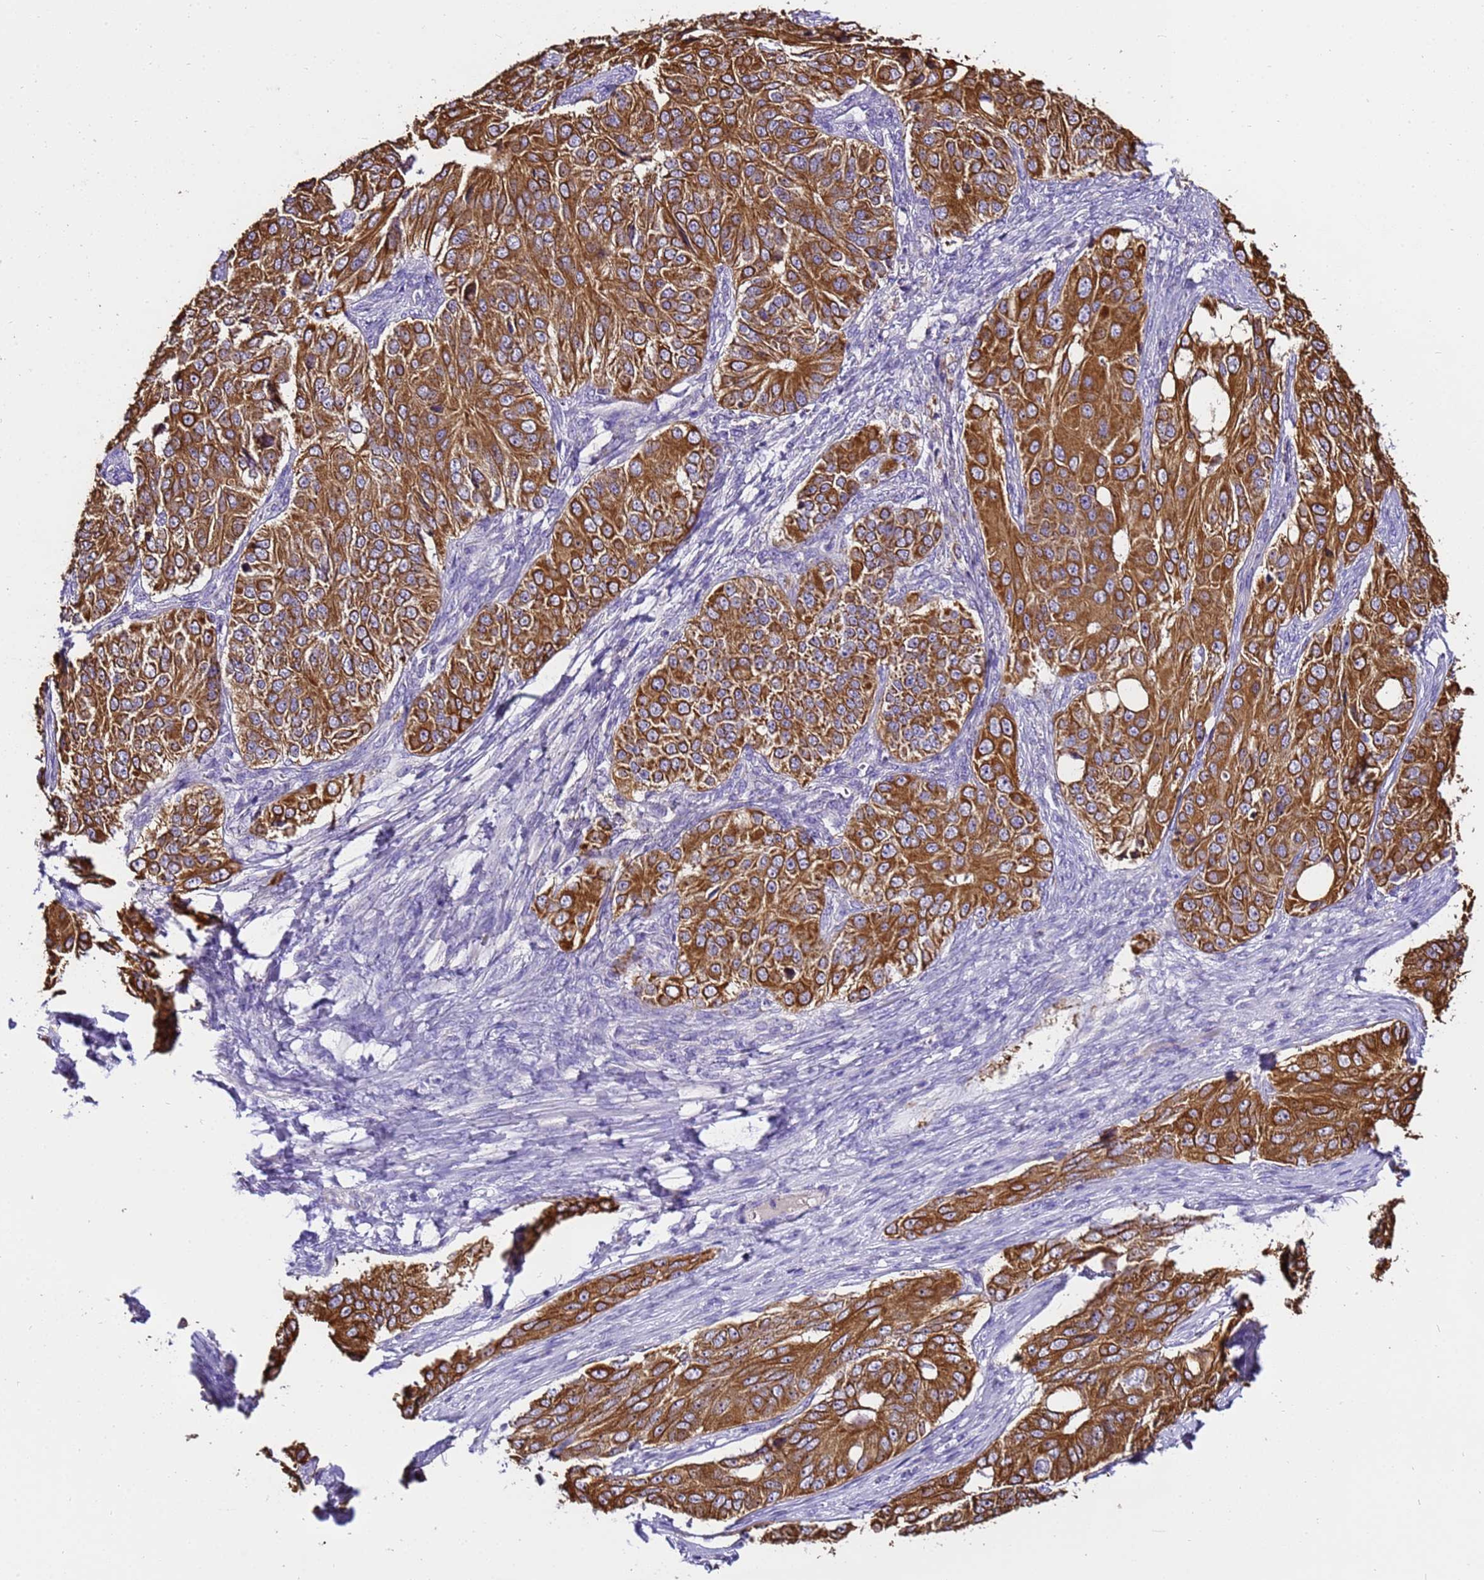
{"staining": {"intensity": "strong", "quantity": ">75%", "location": "cytoplasmic/membranous"}, "tissue": "ovarian cancer", "cell_type": "Tumor cells", "image_type": "cancer", "snomed": [{"axis": "morphology", "description": "Carcinoma, endometroid"}, {"axis": "topography", "description": "Ovary"}], "caption": "IHC (DAB (3,3'-diaminobenzidine)) staining of human ovarian endometroid carcinoma exhibits strong cytoplasmic/membranous protein staining in about >75% of tumor cells.", "gene": "PIEZO2", "patient": {"sex": "female", "age": 51}}